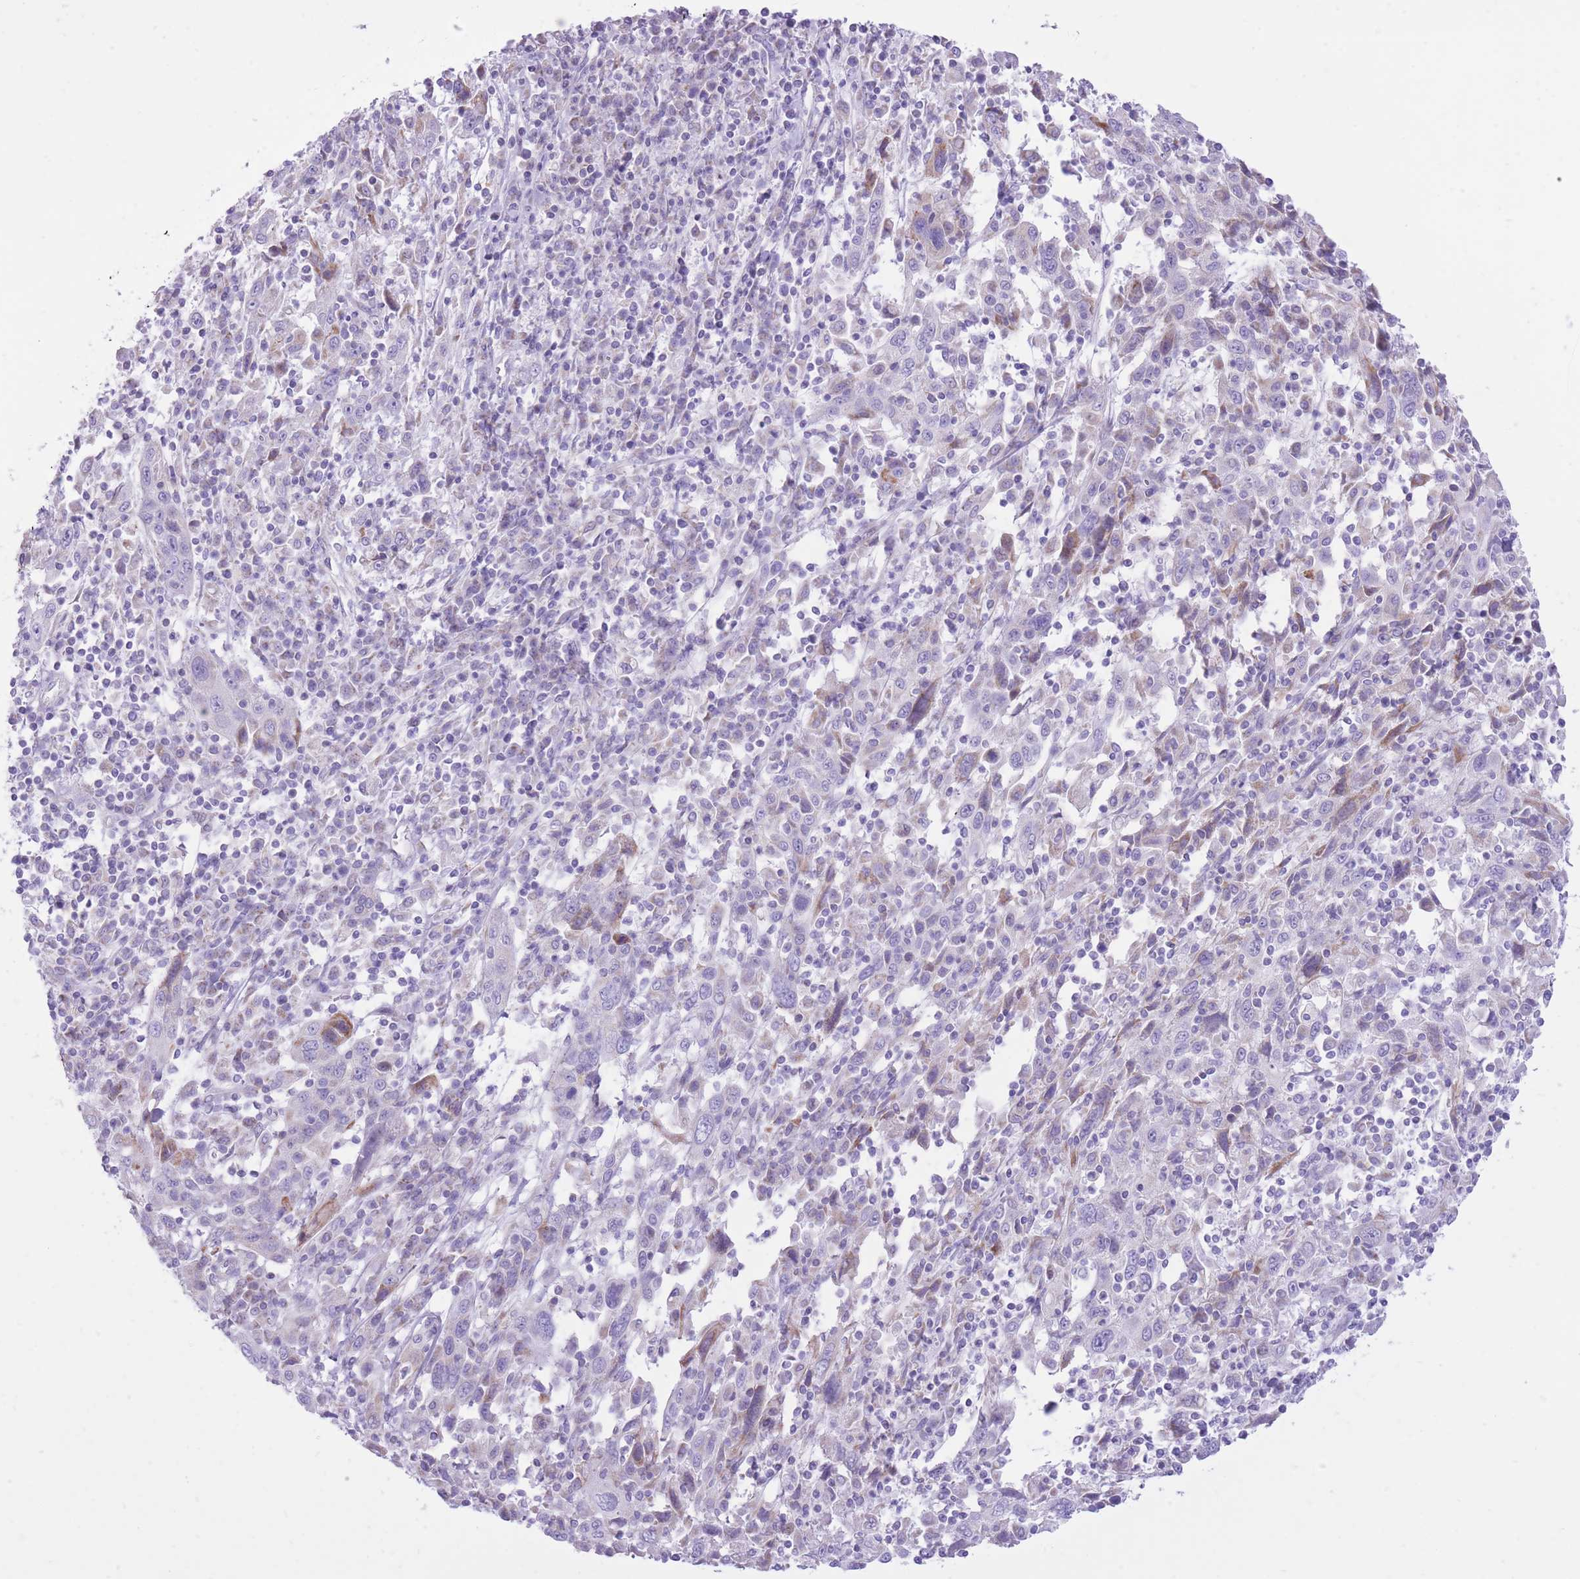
{"staining": {"intensity": "negative", "quantity": "none", "location": "none"}, "tissue": "cervical cancer", "cell_type": "Tumor cells", "image_type": "cancer", "snomed": [{"axis": "morphology", "description": "Squamous cell carcinoma, NOS"}, {"axis": "topography", "description": "Cervix"}], "caption": "Micrograph shows no significant protein staining in tumor cells of cervical squamous cell carcinoma. (Brightfield microscopy of DAB (3,3'-diaminobenzidine) IHC at high magnification).", "gene": "SLC4A4", "patient": {"sex": "female", "age": 46}}